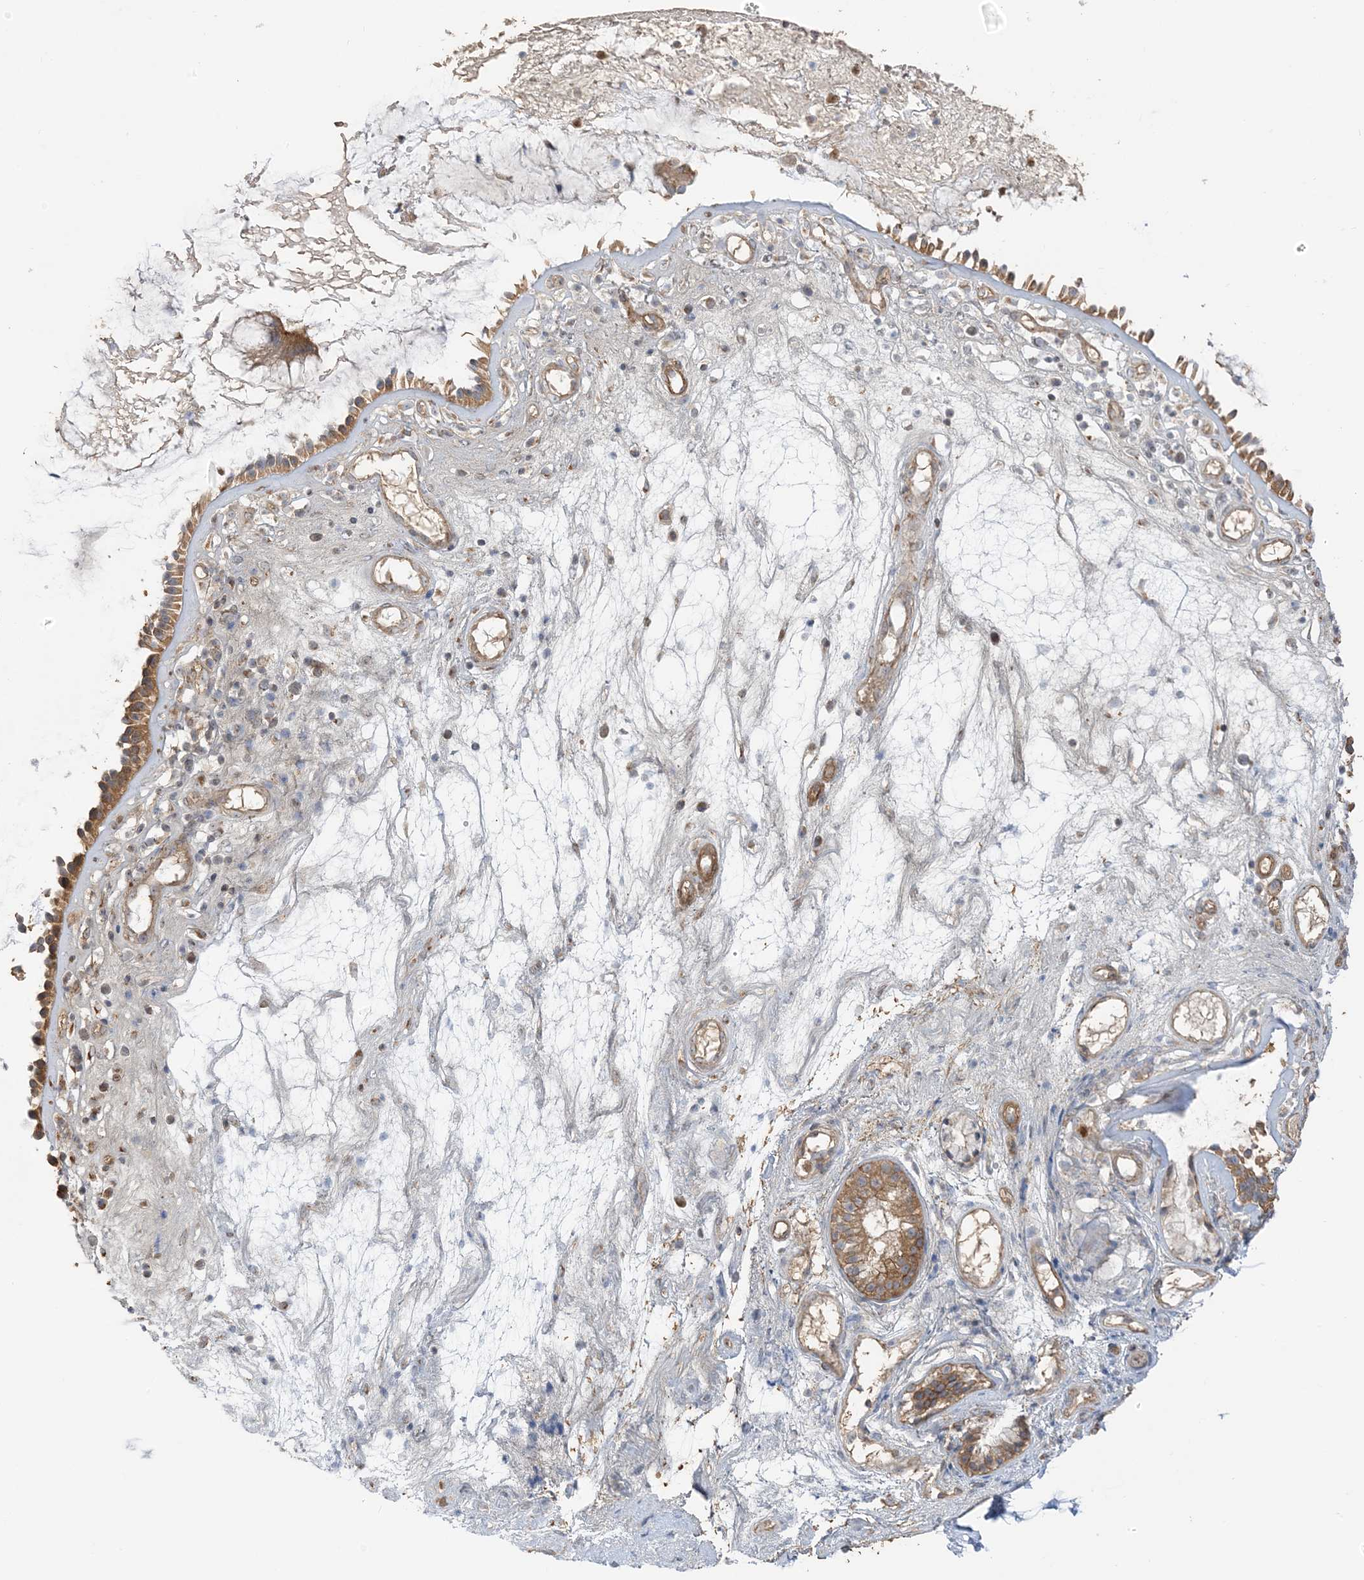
{"staining": {"intensity": "moderate", "quantity": ">75%", "location": "cytoplasmic/membranous"}, "tissue": "nasopharynx", "cell_type": "Respiratory epithelial cells", "image_type": "normal", "snomed": [{"axis": "morphology", "description": "Normal tissue, NOS"}, {"axis": "topography", "description": "Nasopharynx"}], "caption": "Protein expression by IHC shows moderate cytoplasmic/membranous expression in approximately >75% of respiratory epithelial cells in benign nasopharynx.", "gene": "ICMT", "patient": {"sex": "female", "age": 39}}